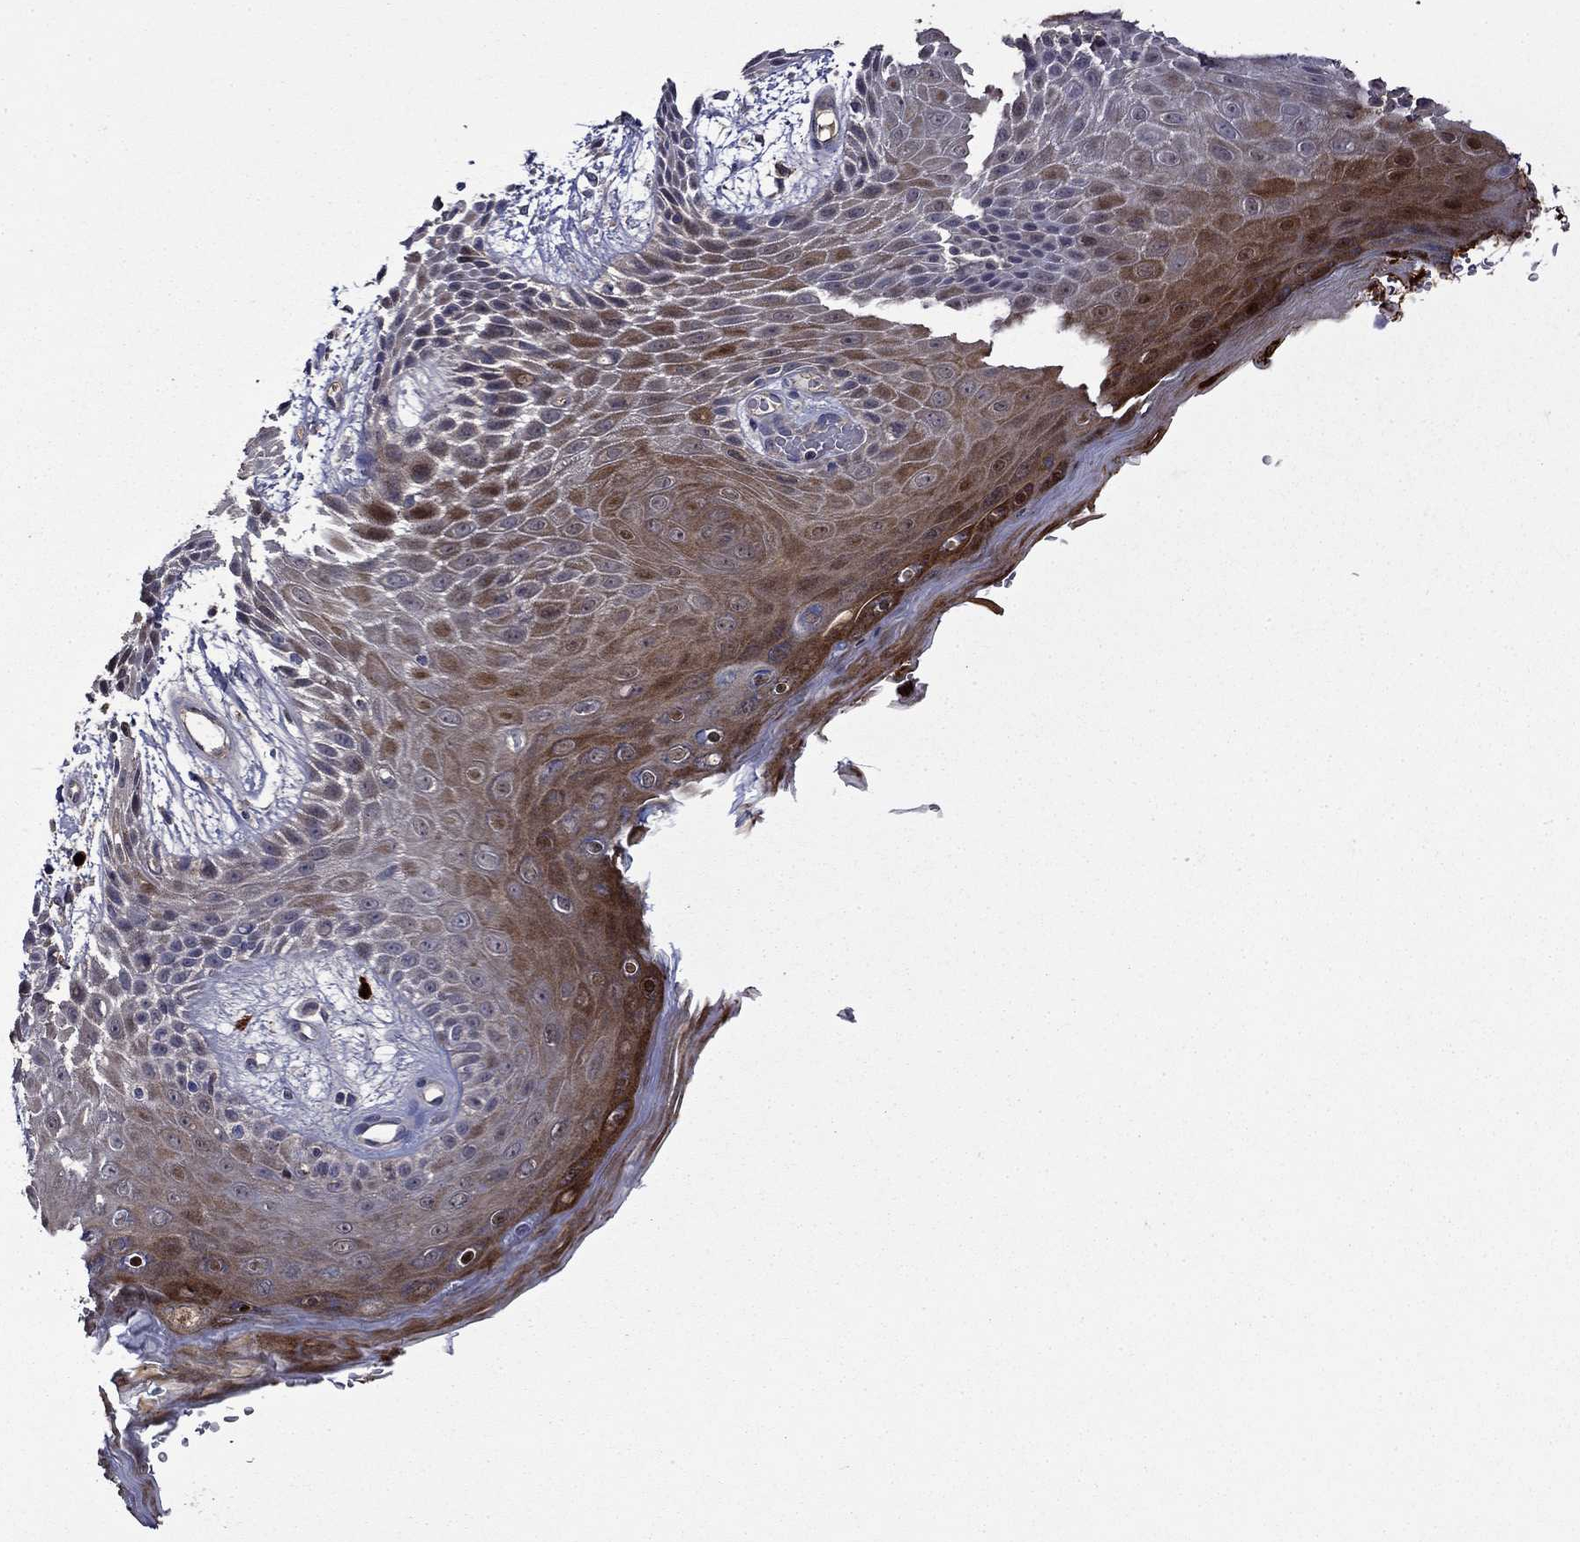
{"staining": {"intensity": "moderate", "quantity": "25%-75%", "location": "cytoplasmic/membranous"}, "tissue": "skin", "cell_type": "Epidermal cells", "image_type": "normal", "snomed": [{"axis": "morphology", "description": "Normal tissue, NOS"}, {"axis": "topography", "description": "Anal"}], "caption": "Protein expression analysis of benign skin reveals moderate cytoplasmic/membranous staining in approximately 25%-75% of epidermal cells.", "gene": "SATB1", "patient": {"sex": "male", "age": 36}}